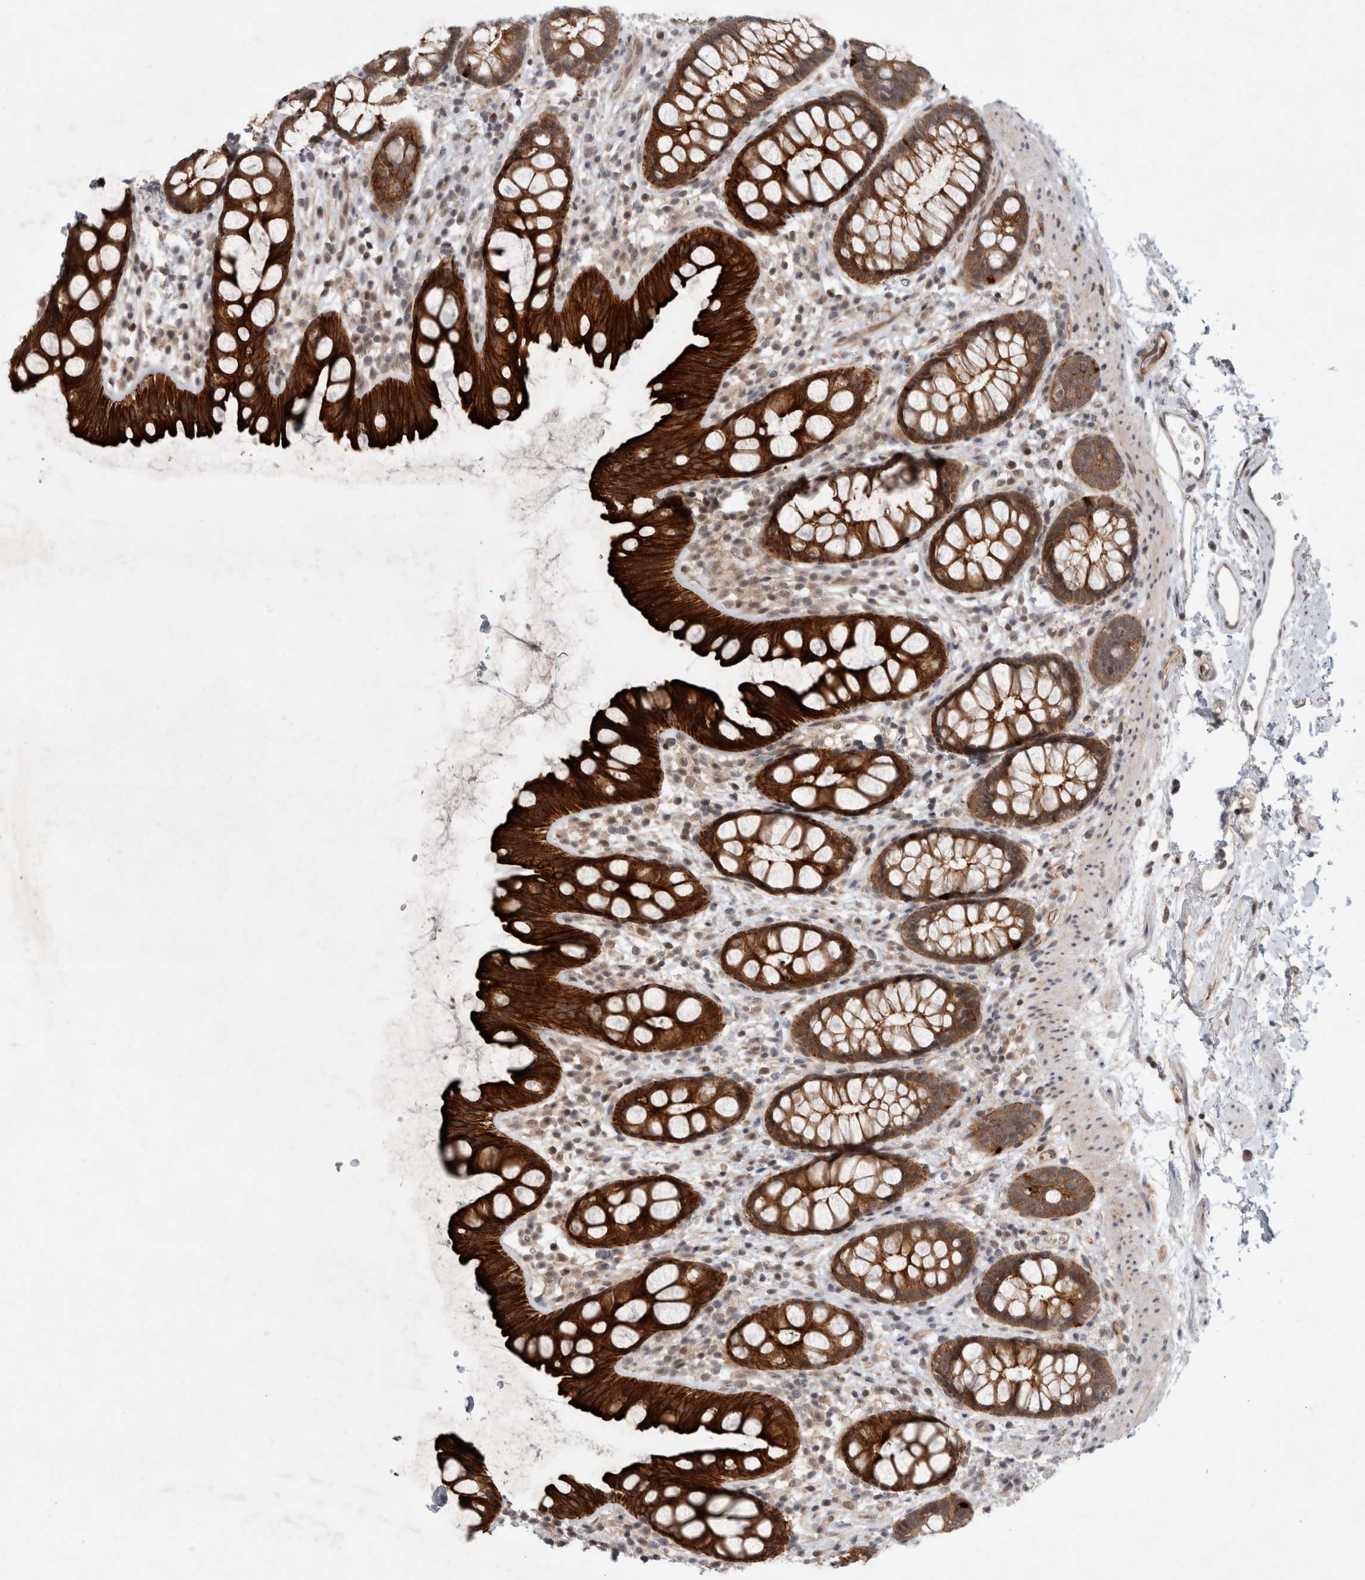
{"staining": {"intensity": "strong", "quantity": ">75%", "location": "cytoplasmic/membranous"}, "tissue": "rectum", "cell_type": "Glandular cells", "image_type": "normal", "snomed": [{"axis": "morphology", "description": "Normal tissue, NOS"}, {"axis": "topography", "description": "Rectum"}], "caption": "High-power microscopy captured an immunohistochemistry (IHC) image of normal rectum, revealing strong cytoplasmic/membranous staining in about >75% of glandular cells. (Brightfield microscopy of DAB IHC at high magnification).", "gene": "CRISPLD1", "patient": {"sex": "female", "age": 65}}